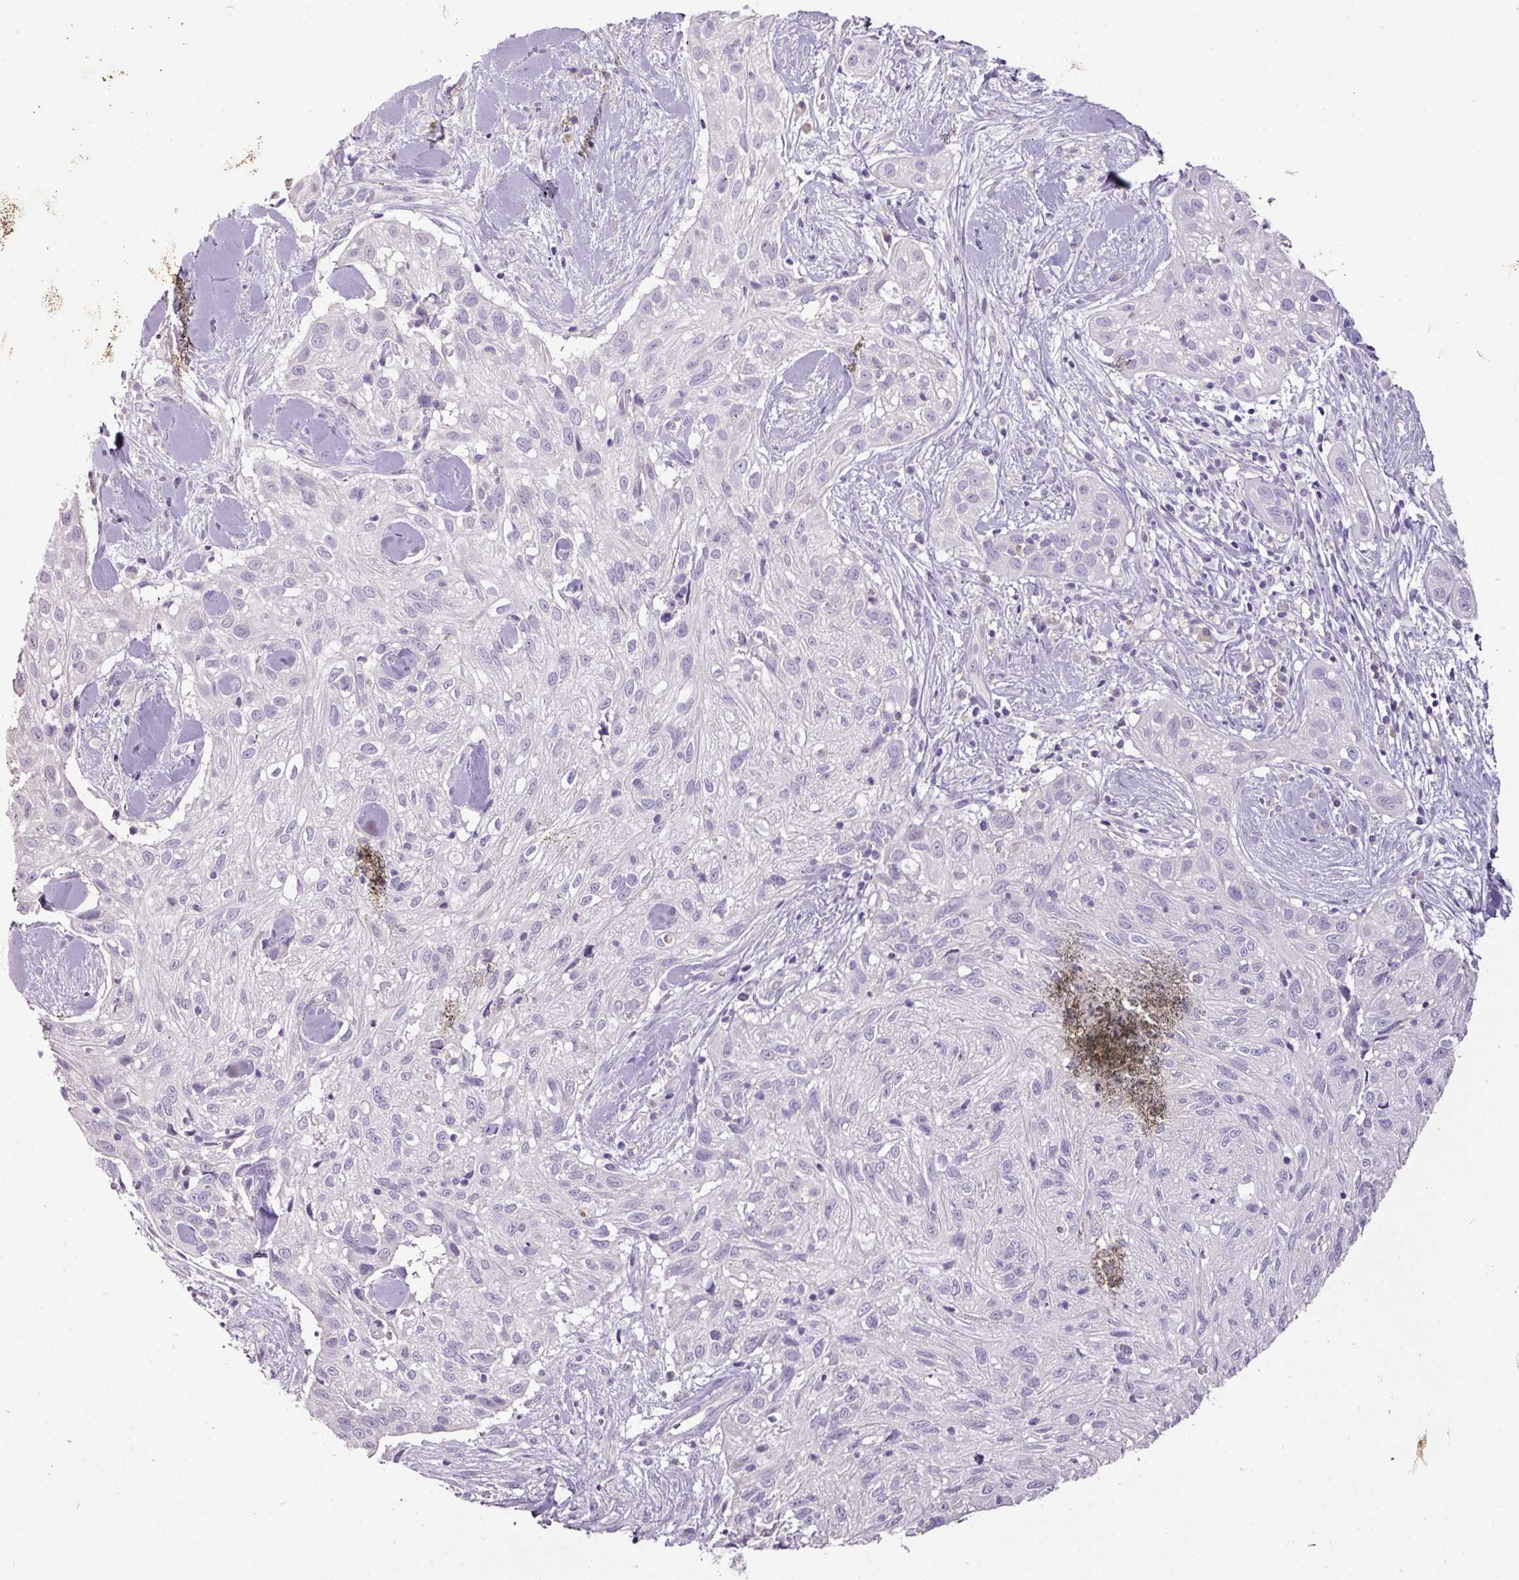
{"staining": {"intensity": "negative", "quantity": "none", "location": "none"}, "tissue": "skin cancer", "cell_type": "Tumor cells", "image_type": "cancer", "snomed": [{"axis": "morphology", "description": "Squamous cell carcinoma, NOS"}, {"axis": "topography", "description": "Skin"}], "caption": "Immunohistochemistry micrograph of neoplastic tissue: human skin squamous cell carcinoma stained with DAB (3,3'-diaminobenzidine) demonstrates no significant protein staining in tumor cells.", "gene": "BRINP2", "patient": {"sex": "male", "age": 82}}